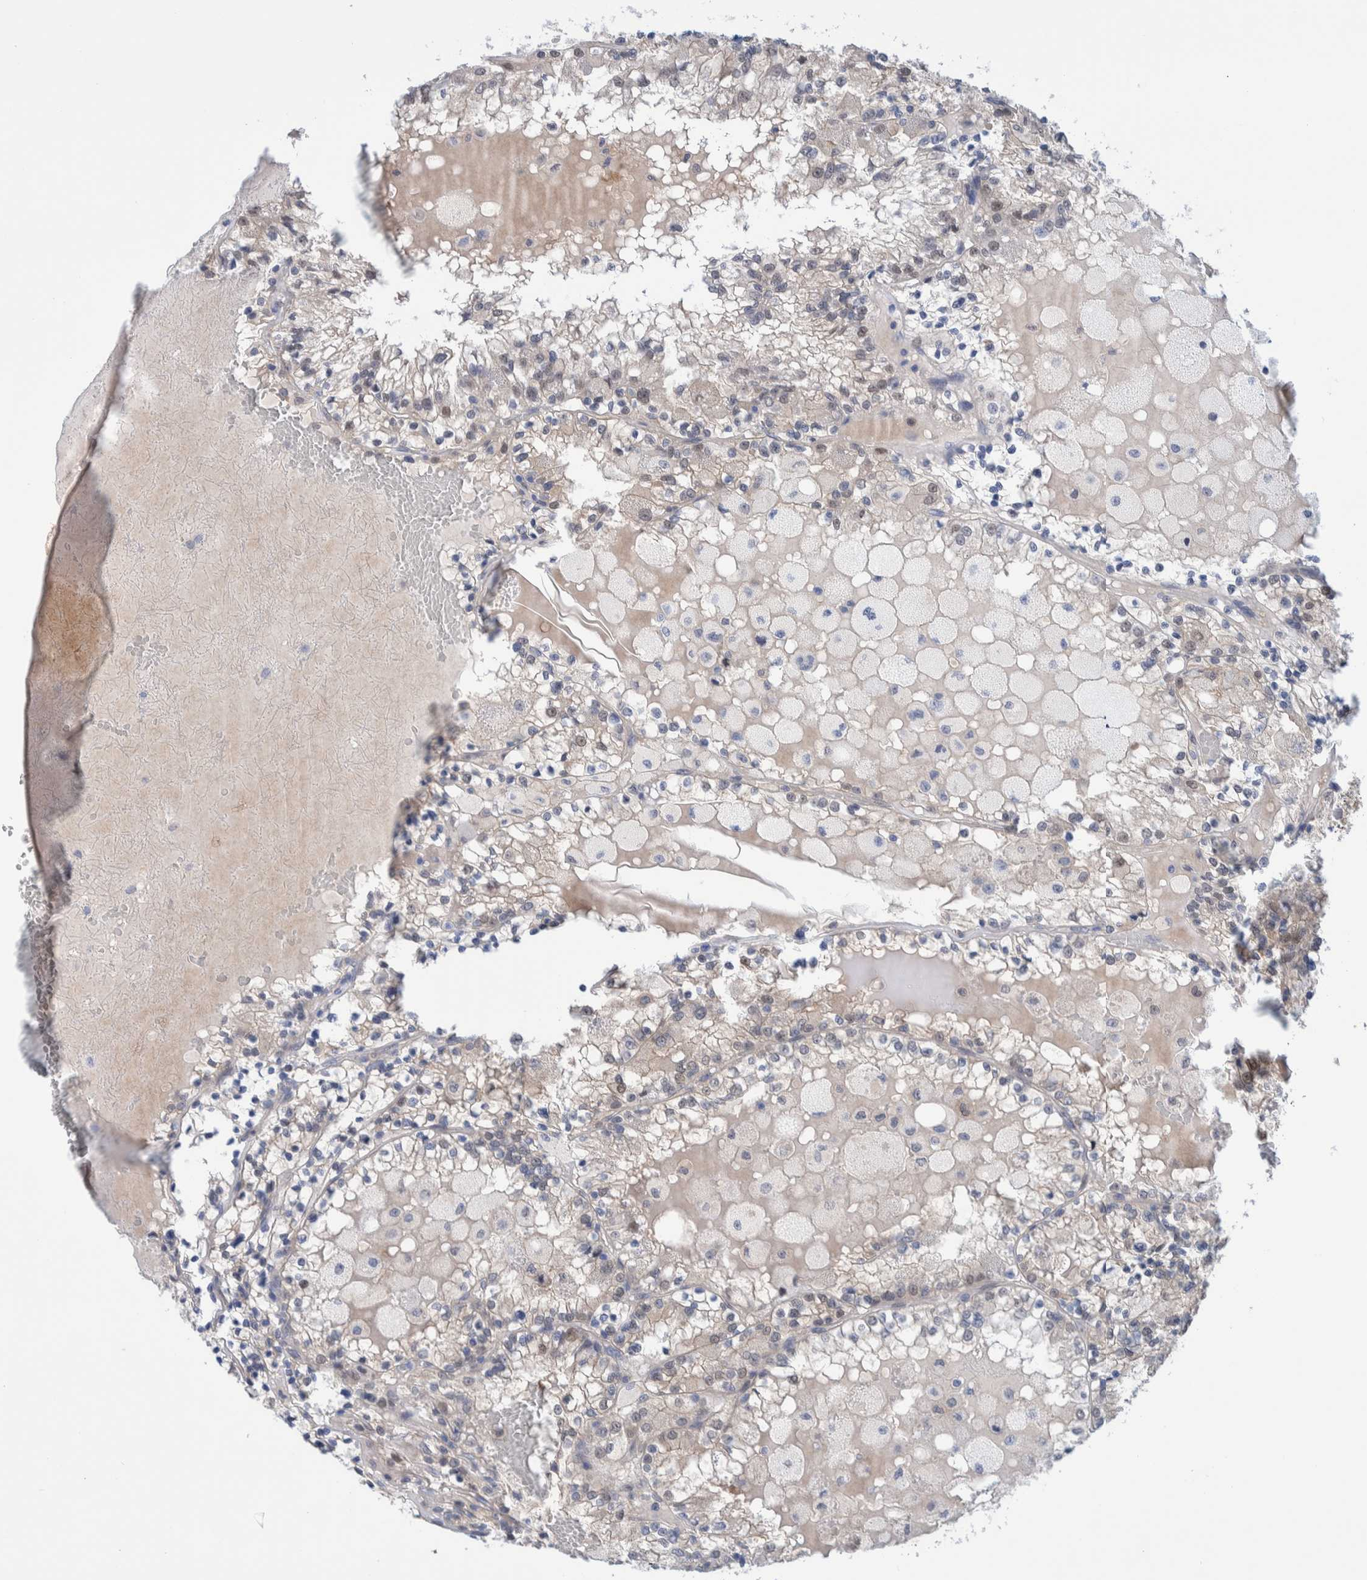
{"staining": {"intensity": "weak", "quantity": "<25%", "location": "nuclear"}, "tissue": "renal cancer", "cell_type": "Tumor cells", "image_type": "cancer", "snomed": [{"axis": "morphology", "description": "Adenocarcinoma, NOS"}, {"axis": "topography", "description": "Kidney"}], "caption": "The IHC micrograph has no significant expression in tumor cells of renal cancer tissue. (Brightfield microscopy of DAB immunohistochemistry (IHC) at high magnification).", "gene": "PFAS", "patient": {"sex": "female", "age": 56}}